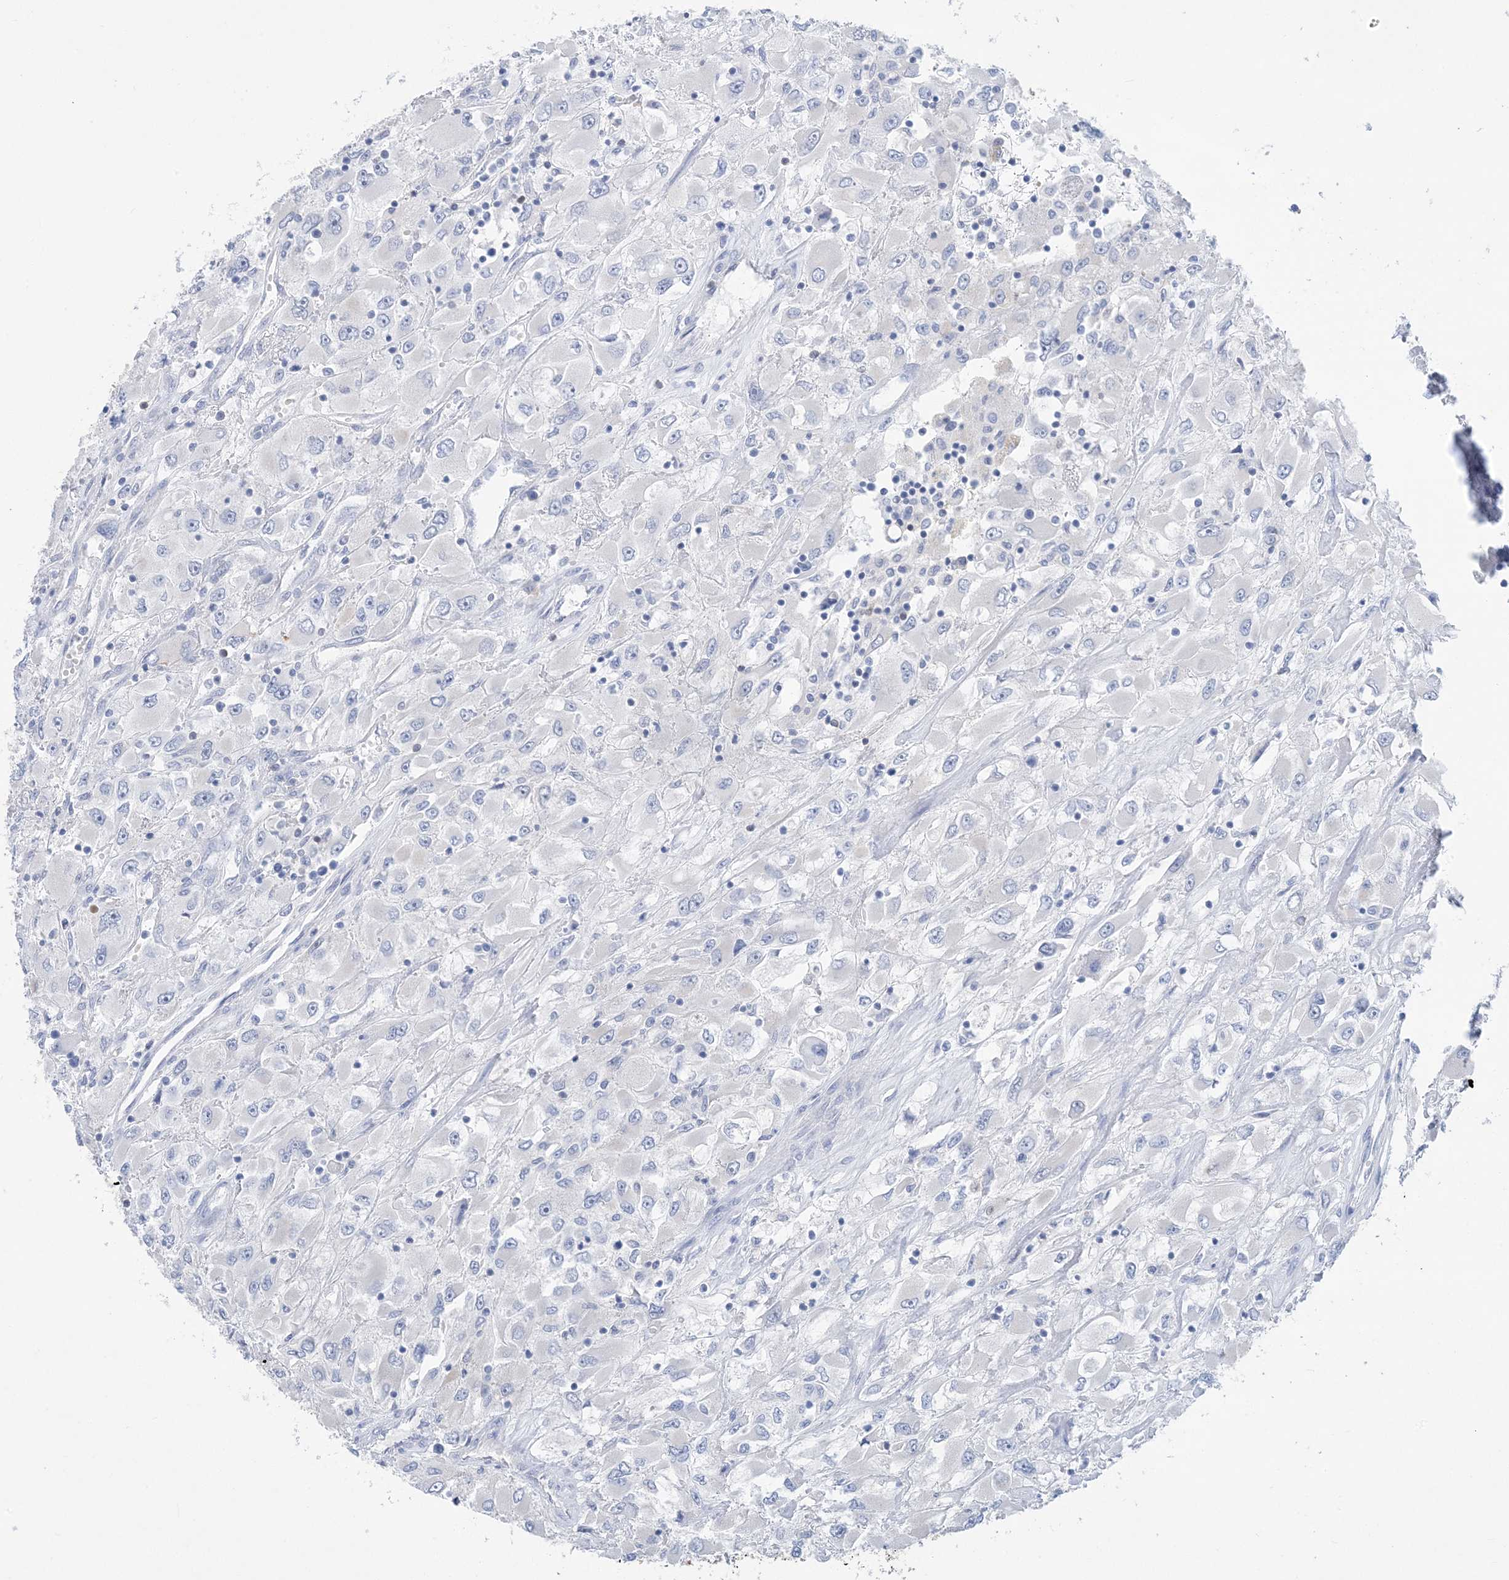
{"staining": {"intensity": "negative", "quantity": "none", "location": "none"}, "tissue": "renal cancer", "cell_type": "Tumor cells", "image_type": "cancer", "snomed": [{"axis": "morphology", "description": "Adenocarcinoma, NOS"}, {"axis": "topography", "description": "Kidney"}], "caption": "DAB (3,3'-diaminobenzidine) immunohistochemical staining of human renal cancer displays no significant expression in tumor cells.", "gene": "SH3YL1", "patient": {"sex": "female", "age": 52}}